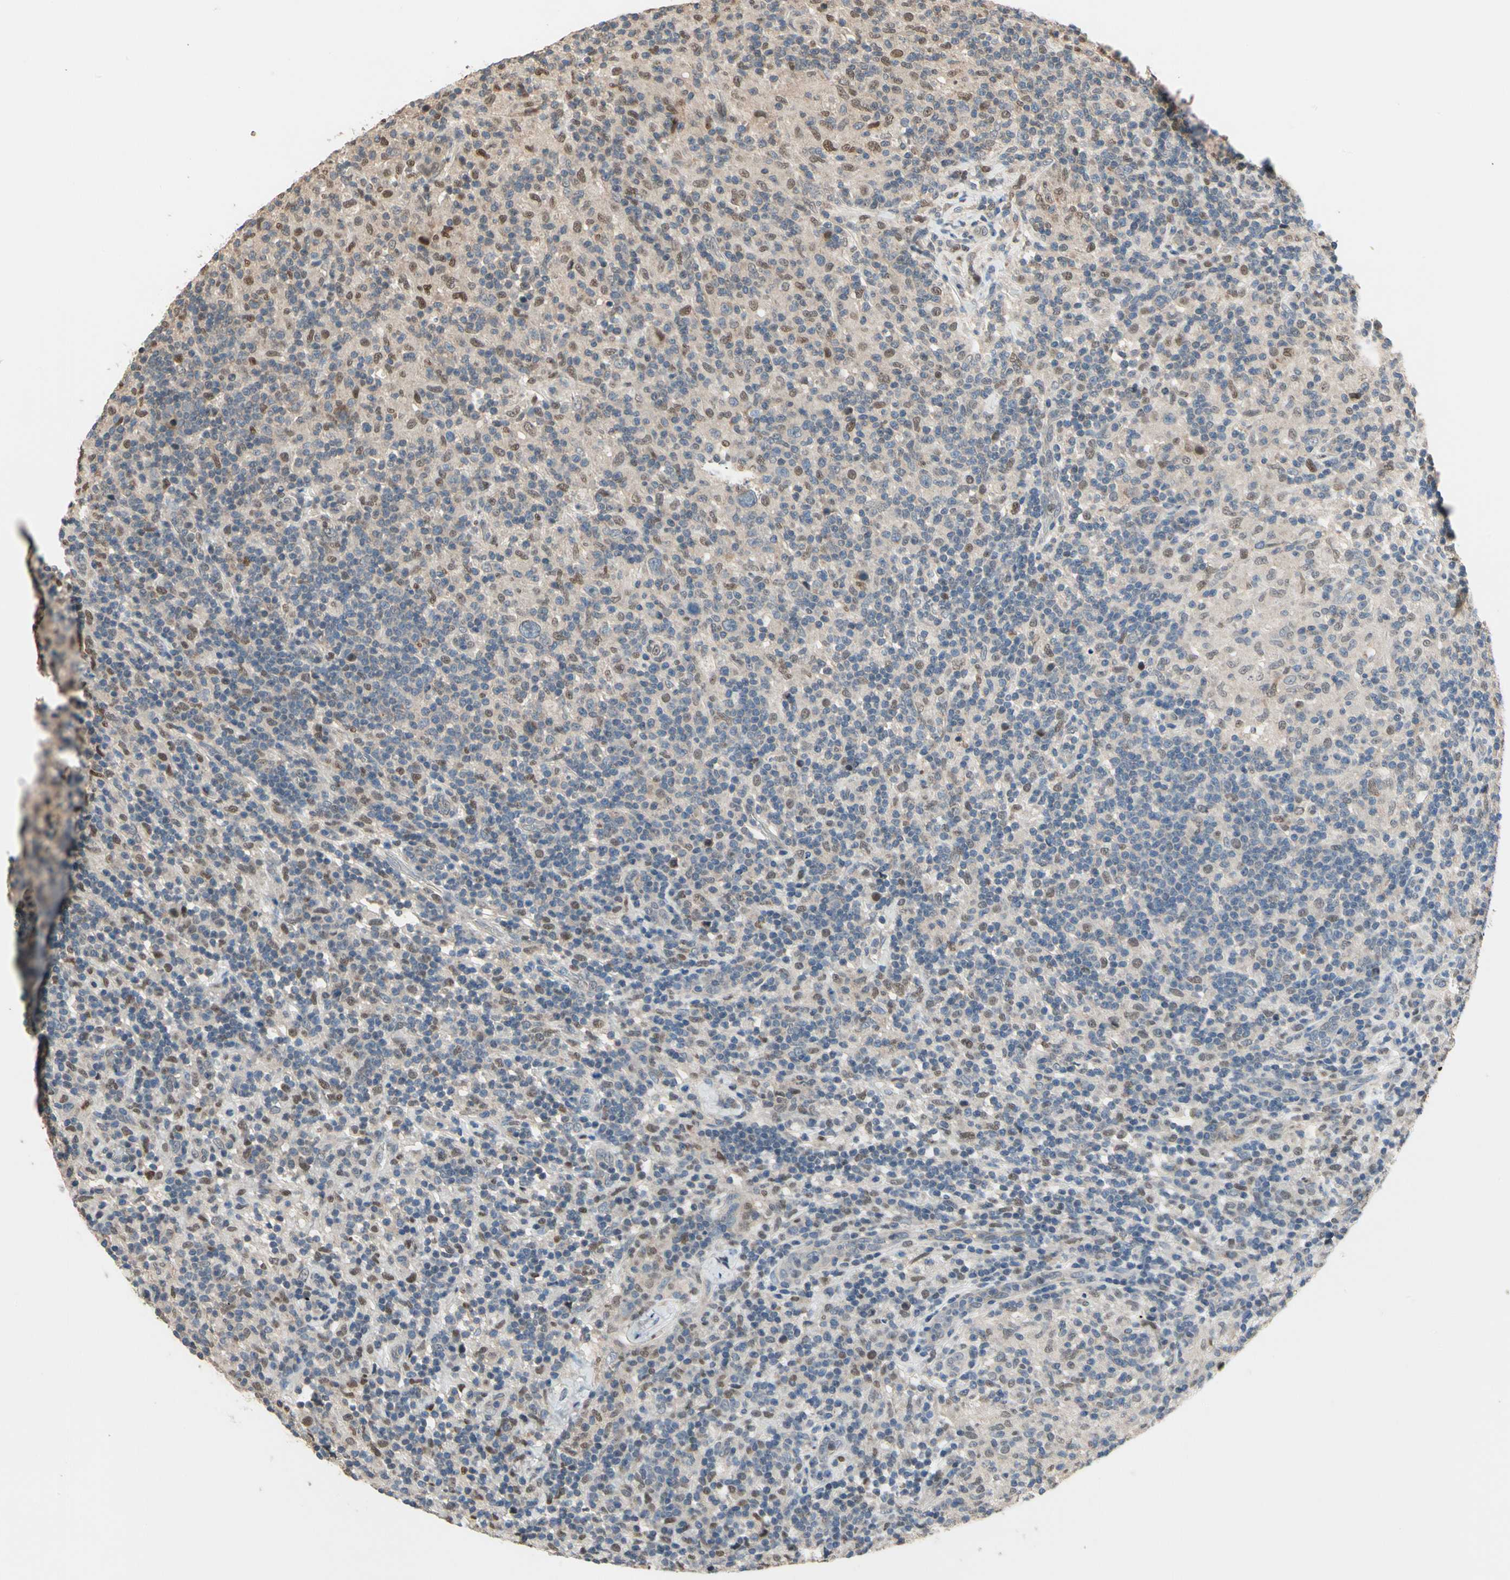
{"staining": {"intensity": "negative", "quantity": "none", "location": "none"}, "tissue": "lymphoma", "cell_type": "Tumor cells", "image_type": "cancer", "snomed": [{"axis": "morphology", "description": "Hodgkin's disease, NOS"}, {"axis": "topography", "description": "Lymph node"}], "caption": "Human Hodgkin's disease stained for a protein using immunohistochemistry (IHC) demonstrates no staining in tumor cells.", "gene": "CGREF1", "patient": {"sex": "male", "age": 70}}